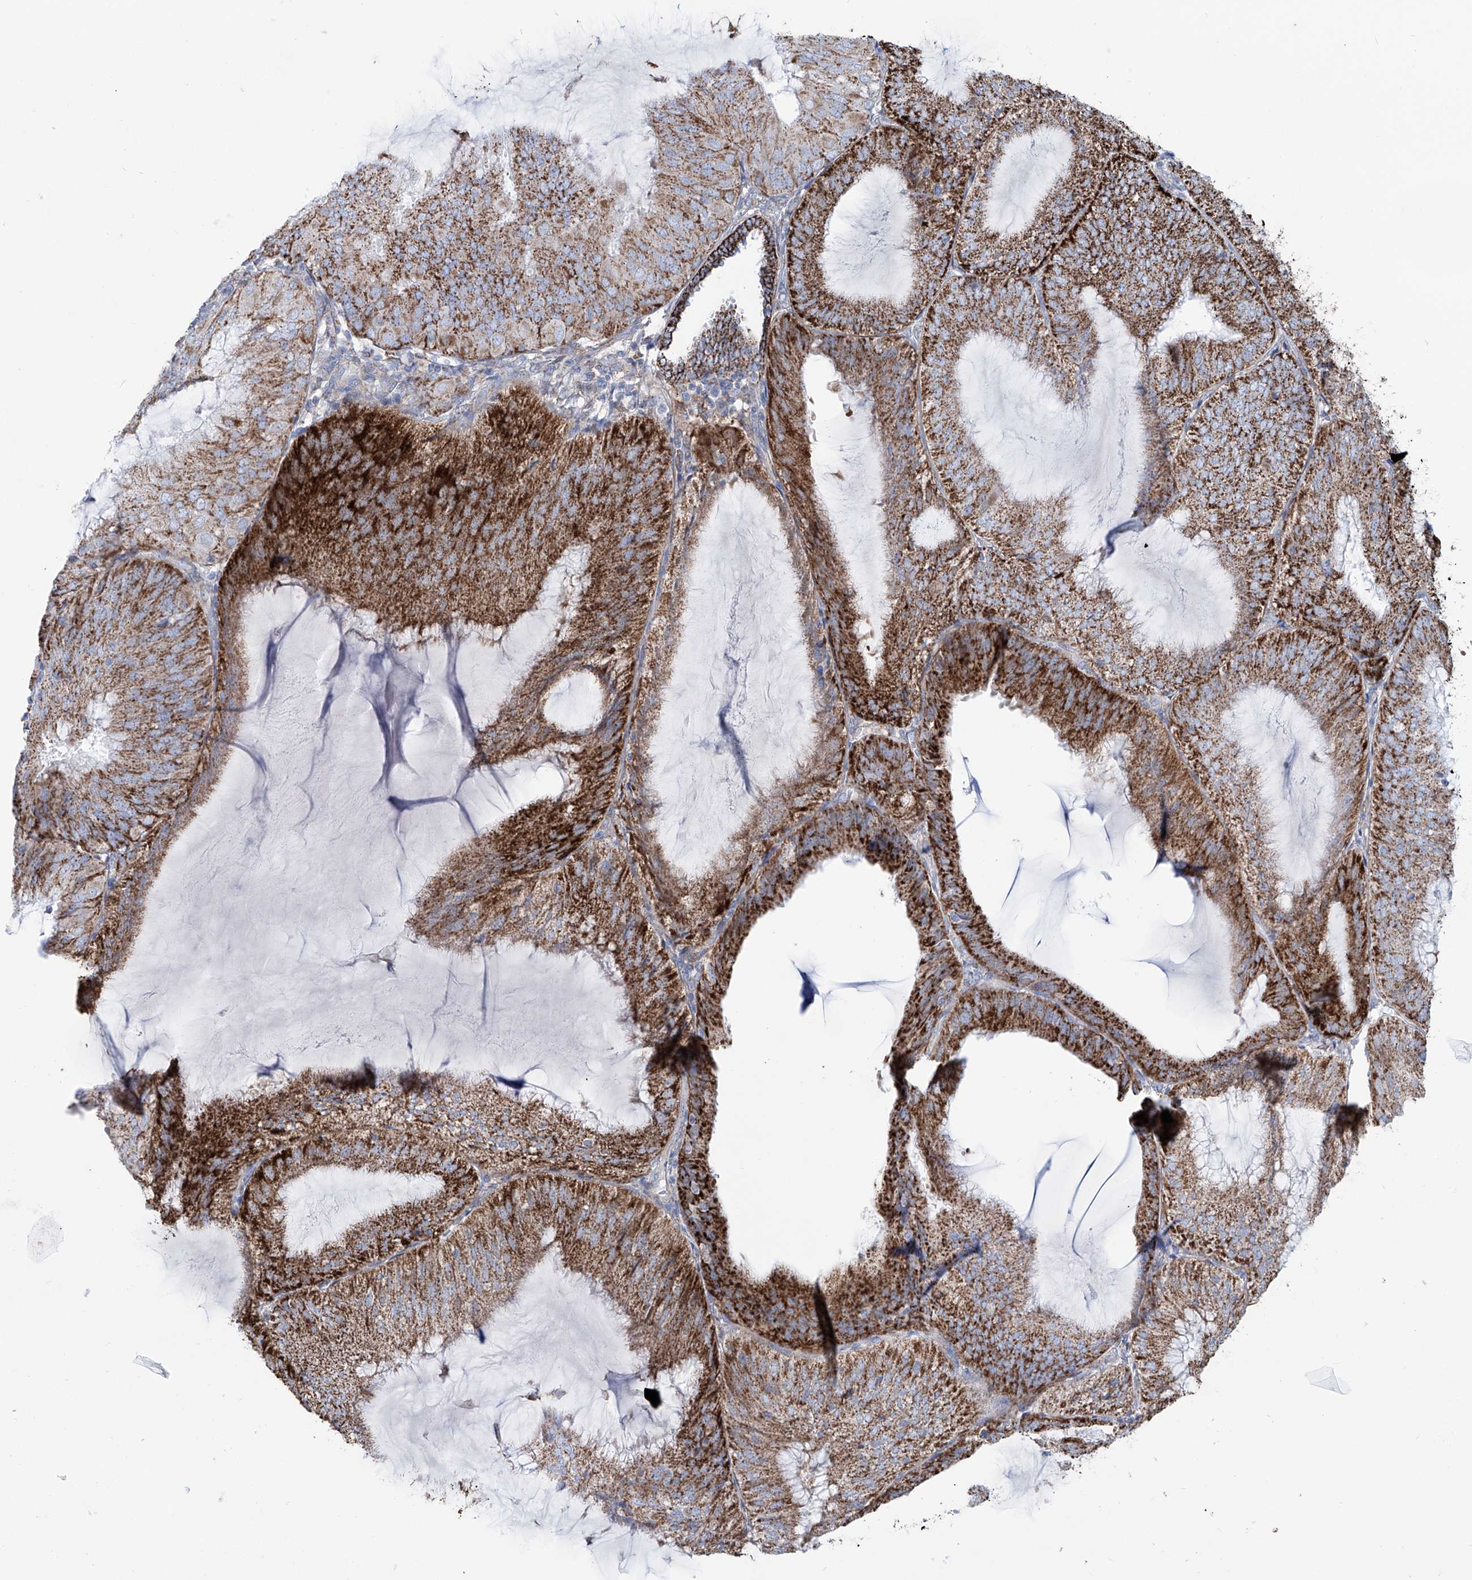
{"staining": {"intensity": "strong", "quantity": "25%-75%", "location": "cytoplasmic/membranous"}, "tissue": "endometrial cancer", "cell_type": "Tumor cells", "image_type": "cancer", "snomed": [{"axis": "morphology", "description": "Adenocarcinoma, NOS"}, {"axis": "topography", "description": "Endometrium"}], "caption": "An immunohistochemistry (IHC) image of tumor tissue is shown. Protein staining in brown highlights strong cytoplasmic/membranous positivity in endometrial cancer within tumor cells. The staining was performed using DAB, with brown indicating positive protein expression. Nuclei are stained blue with hematoxylin.", "gene": "ALDH6A1", "patient": {"sex": "female", "age": 81}}